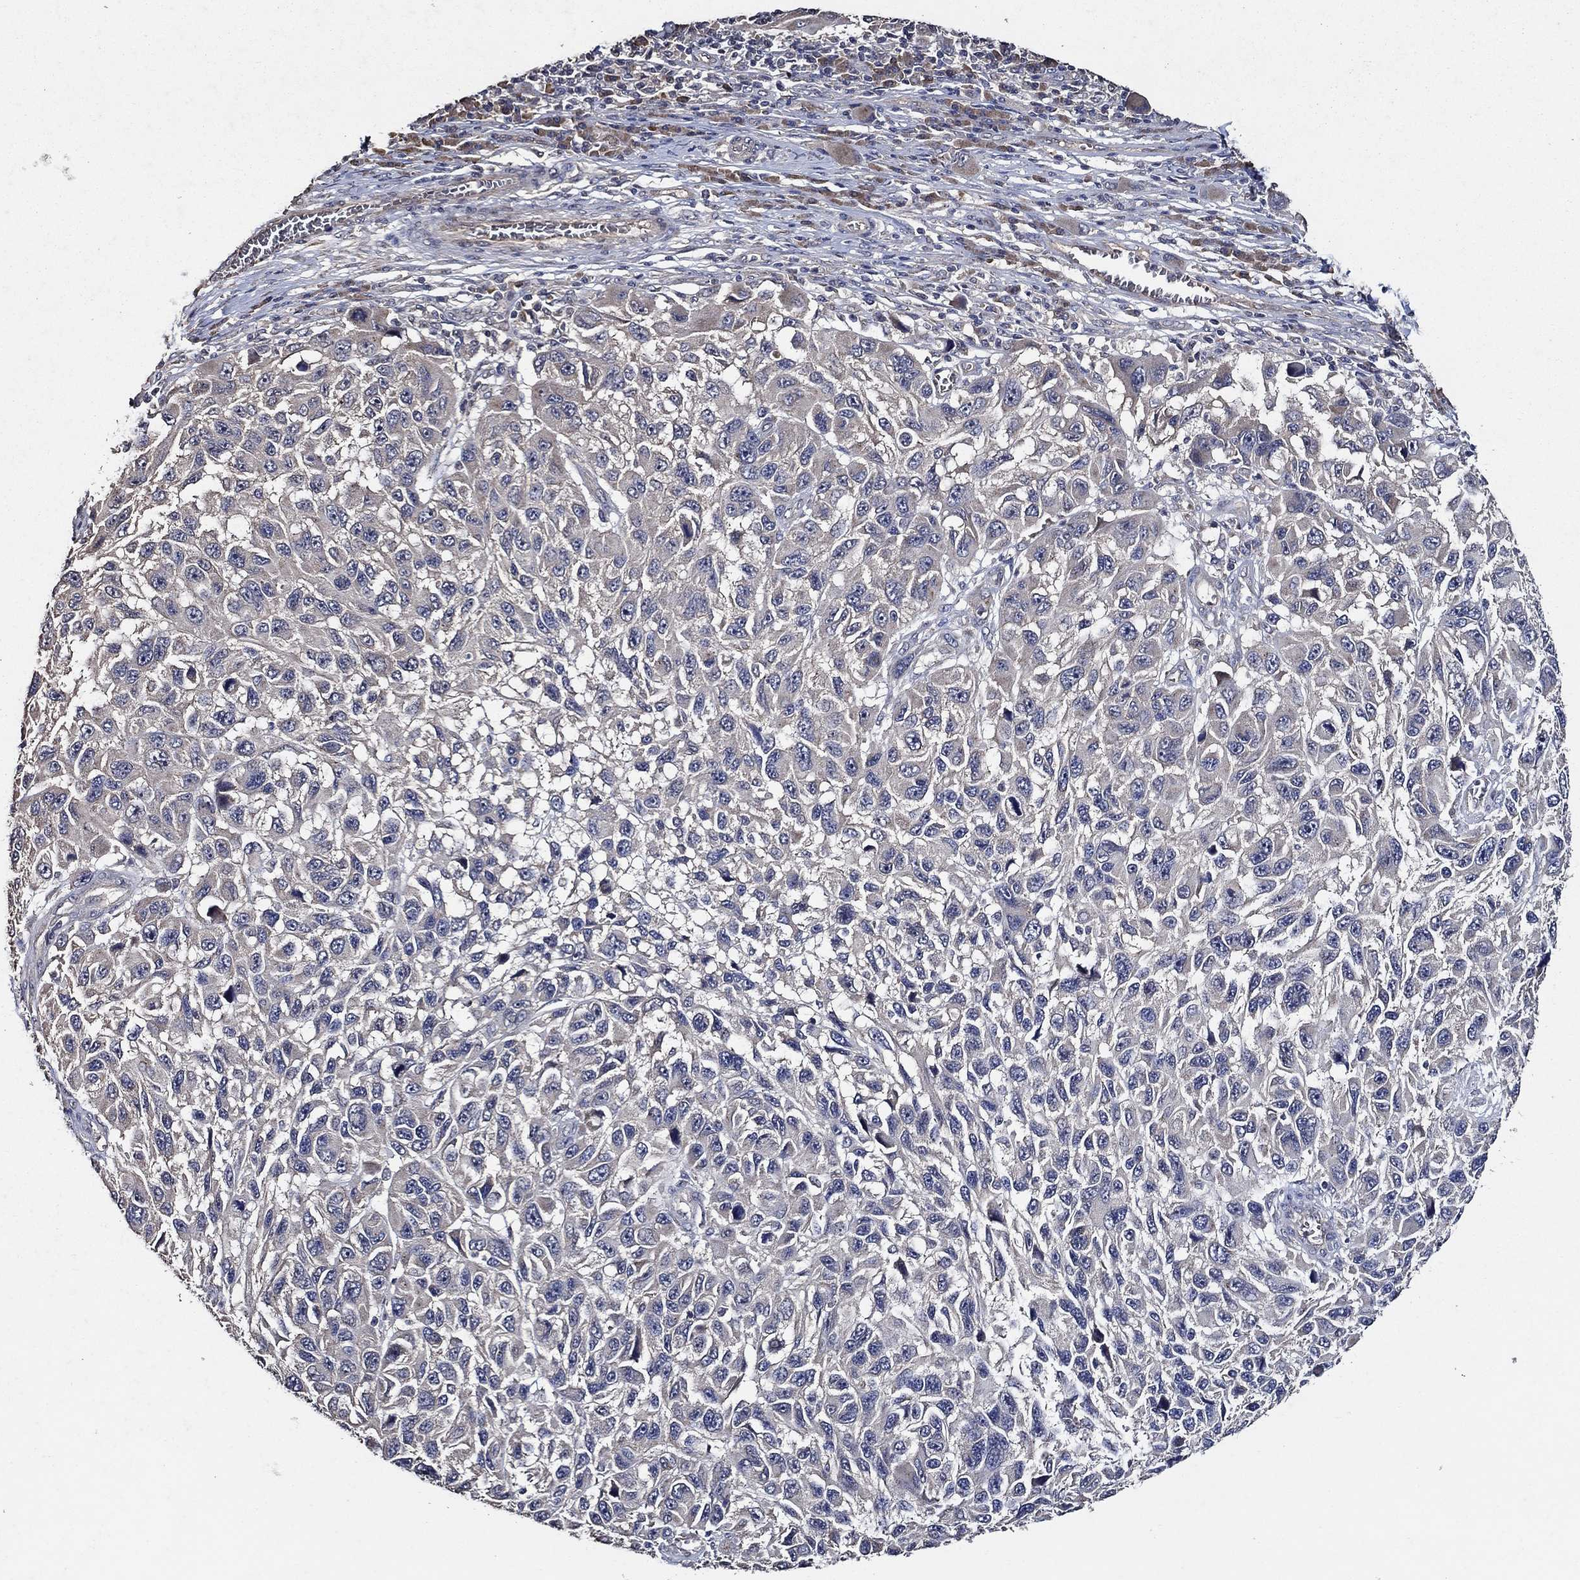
{"staining": {"intensity": "weak", "quantity": "<25%", "location": "cytoplasmic/membranous"}, "tissue": "melanoma", "cell_type": "Tumor cells", "image_type": "cancer", "snomed": [{"axis": "morphology", "description": "Malignant melanoma, NOS"}, {"axis": "topography", "description": "Skin"}], "caption": "Immunohistochemistry photomicrograph of melanoma stained for a protein (brown), which displays no expression in tumor cells.", "gene": "HAP1", "patient": {"sex": "male", "age": 53}}